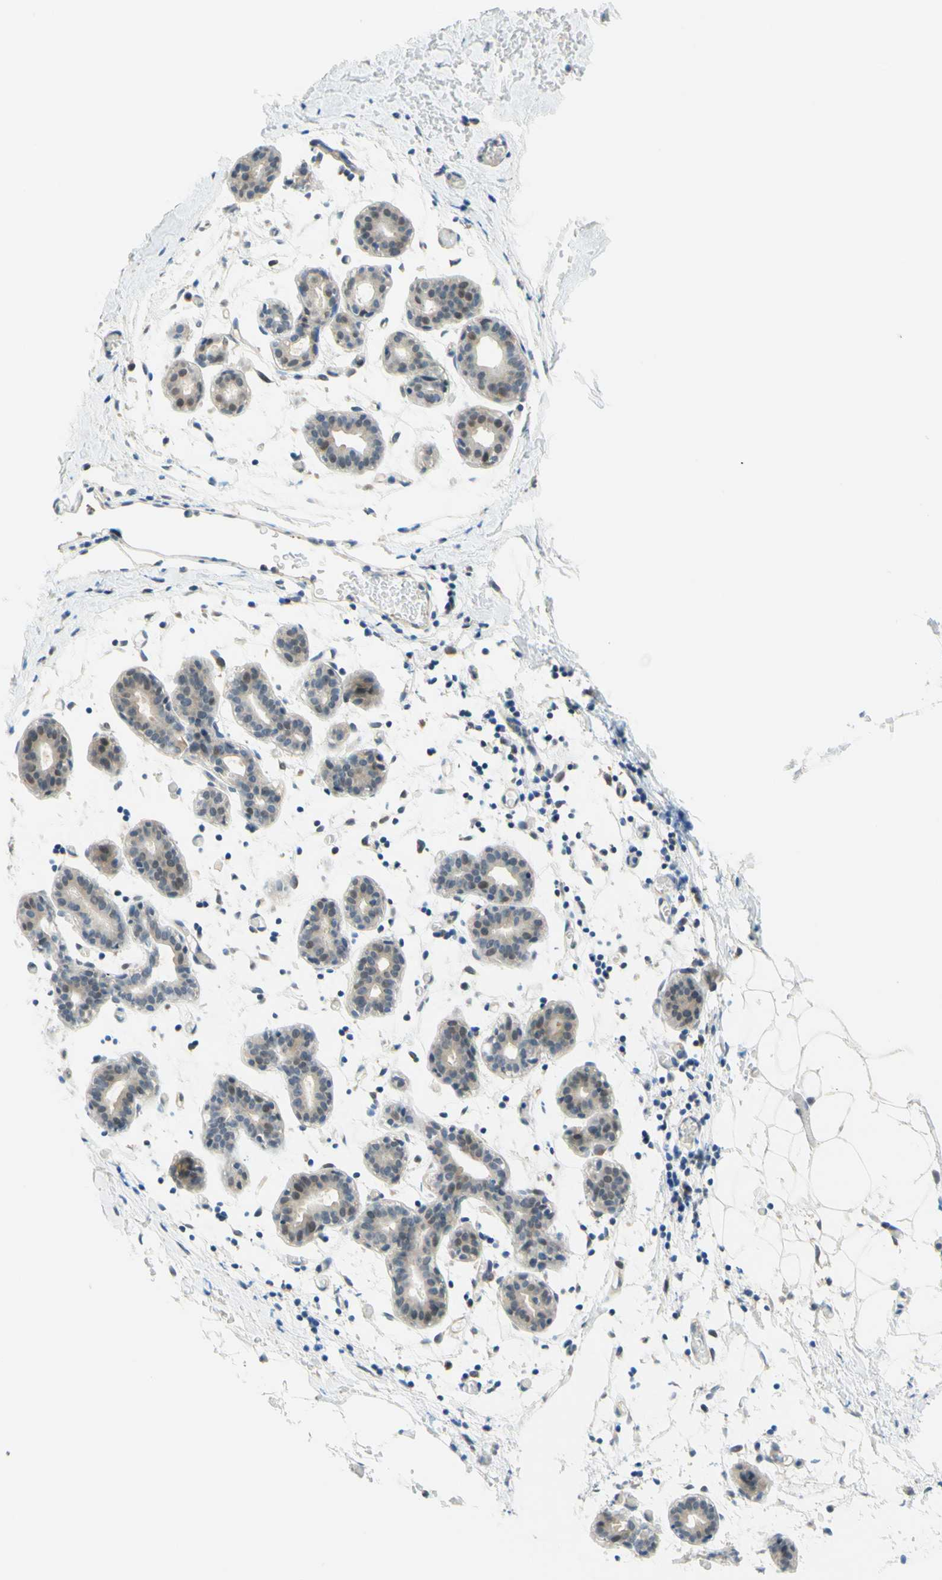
{"staining": {"intensity": "negative", "quantity": "none", "location": "none"}, "tissue": "breast", "cell_type": "Adipocytes", "image_type": "normal", "snomed": [{"axis": "morphology", "description": "Normal tissue, NOS"}, {"axis": "topography", "description": "Breast"}], "caption": "Adipocytes are negative for brown protein staining in normal breast. The staining was performed using DAB to visualize the protein expression in brown, while the nuclei were stained in blue with hematoxylin (Magnification: 20x).", "gene": "C2CD2L", "patient": {"sex": "female", "age": 27}}